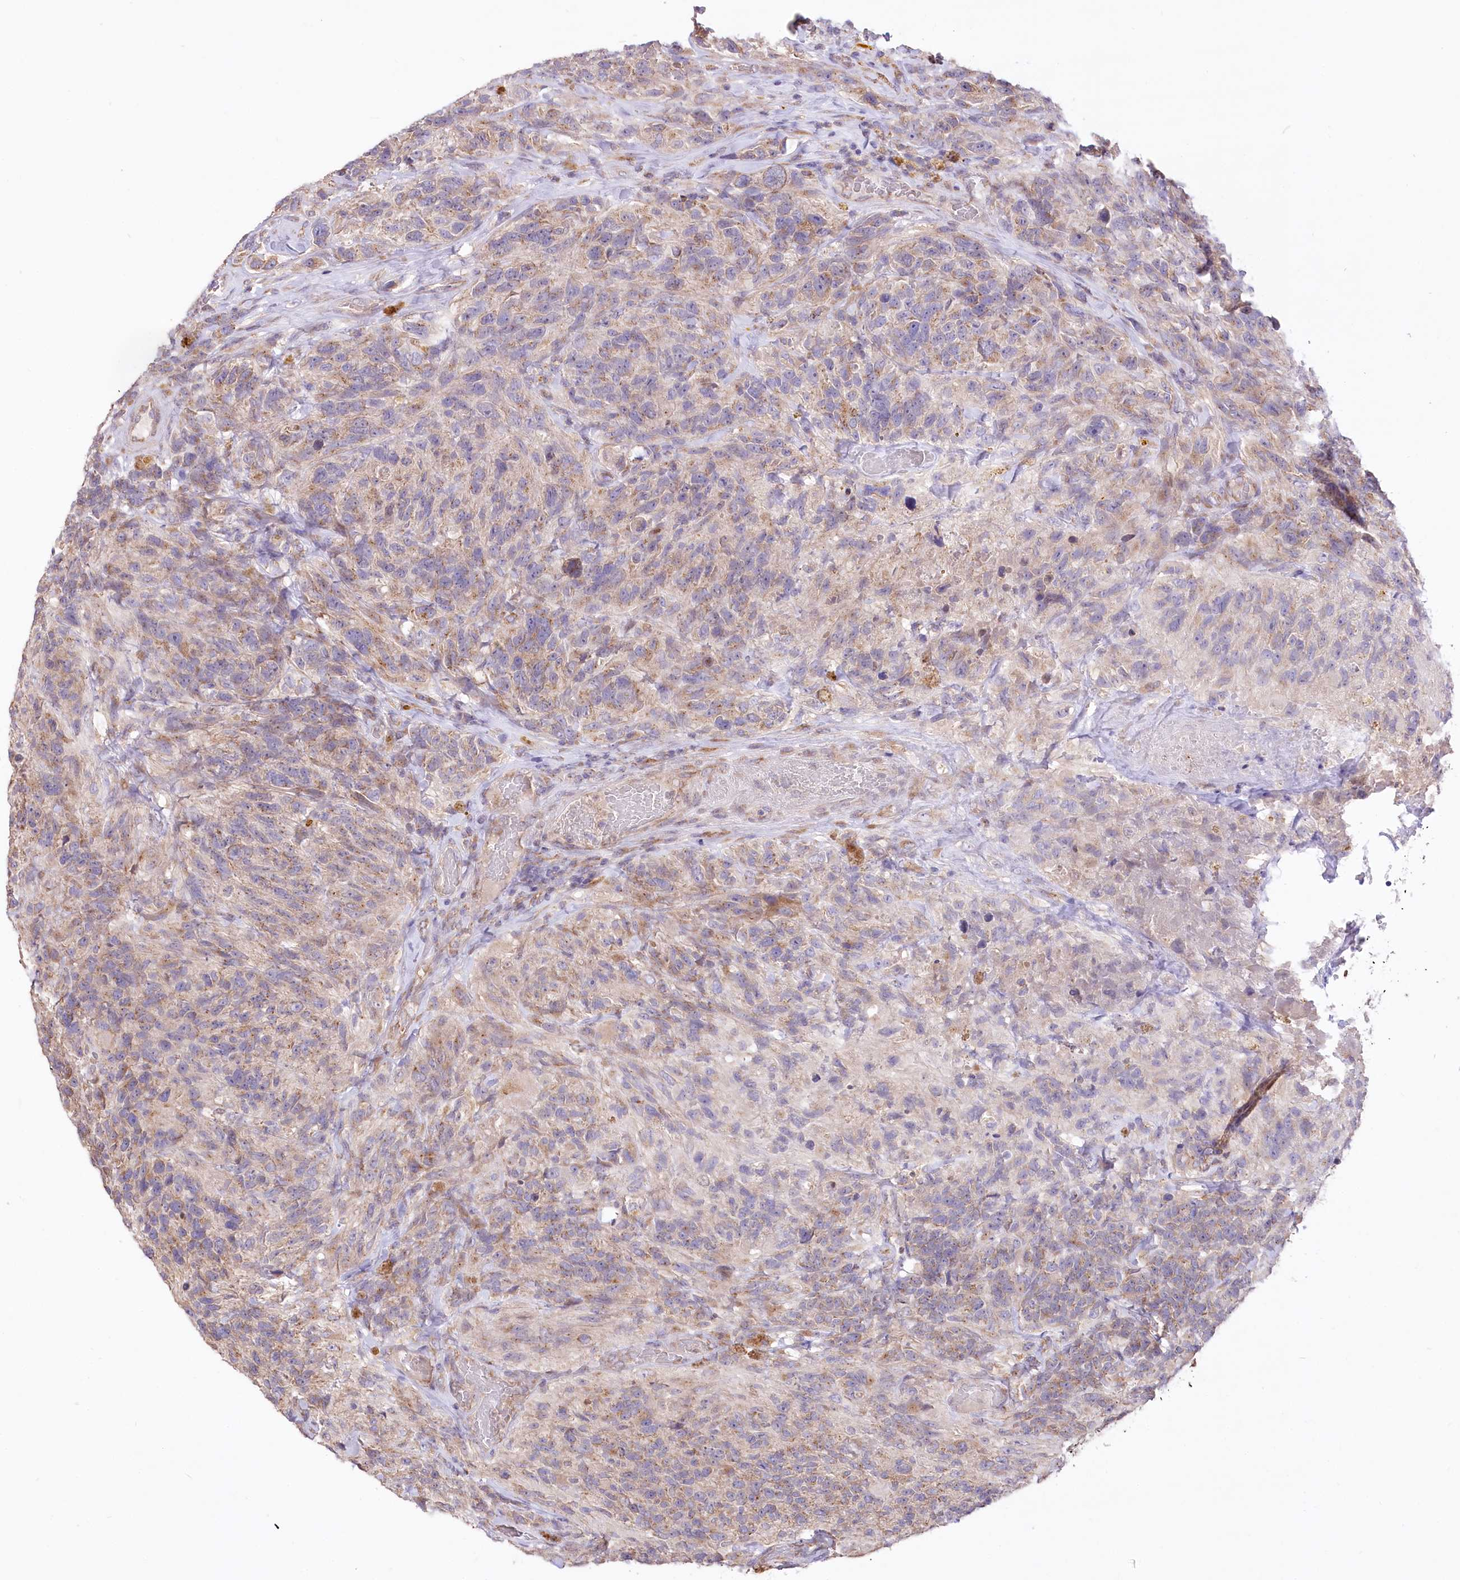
{"staining": {"intensity": "weak", "quantity": "25%-75%", "location": "cytoplasmic/membranous"}, "tissue": "glioma", "cell_type": "Tumor cells", "image_type": "cancer", "snomed": [{"axis": "morphology", "description": "Glioma, malignant, High grade"}, {"axis": "topography", "description": "Brain"}], "caption": "Glioma stained with immunohistochemistry (IHC) demonstrates weak cytoplasmic/membranous staining in approximately 25%-75% of tumor cells. (DAB IHC with brightfield microscopy, high magnification).", "gene": "STT3B", "patient": {"sex": "male", "age": 69}}